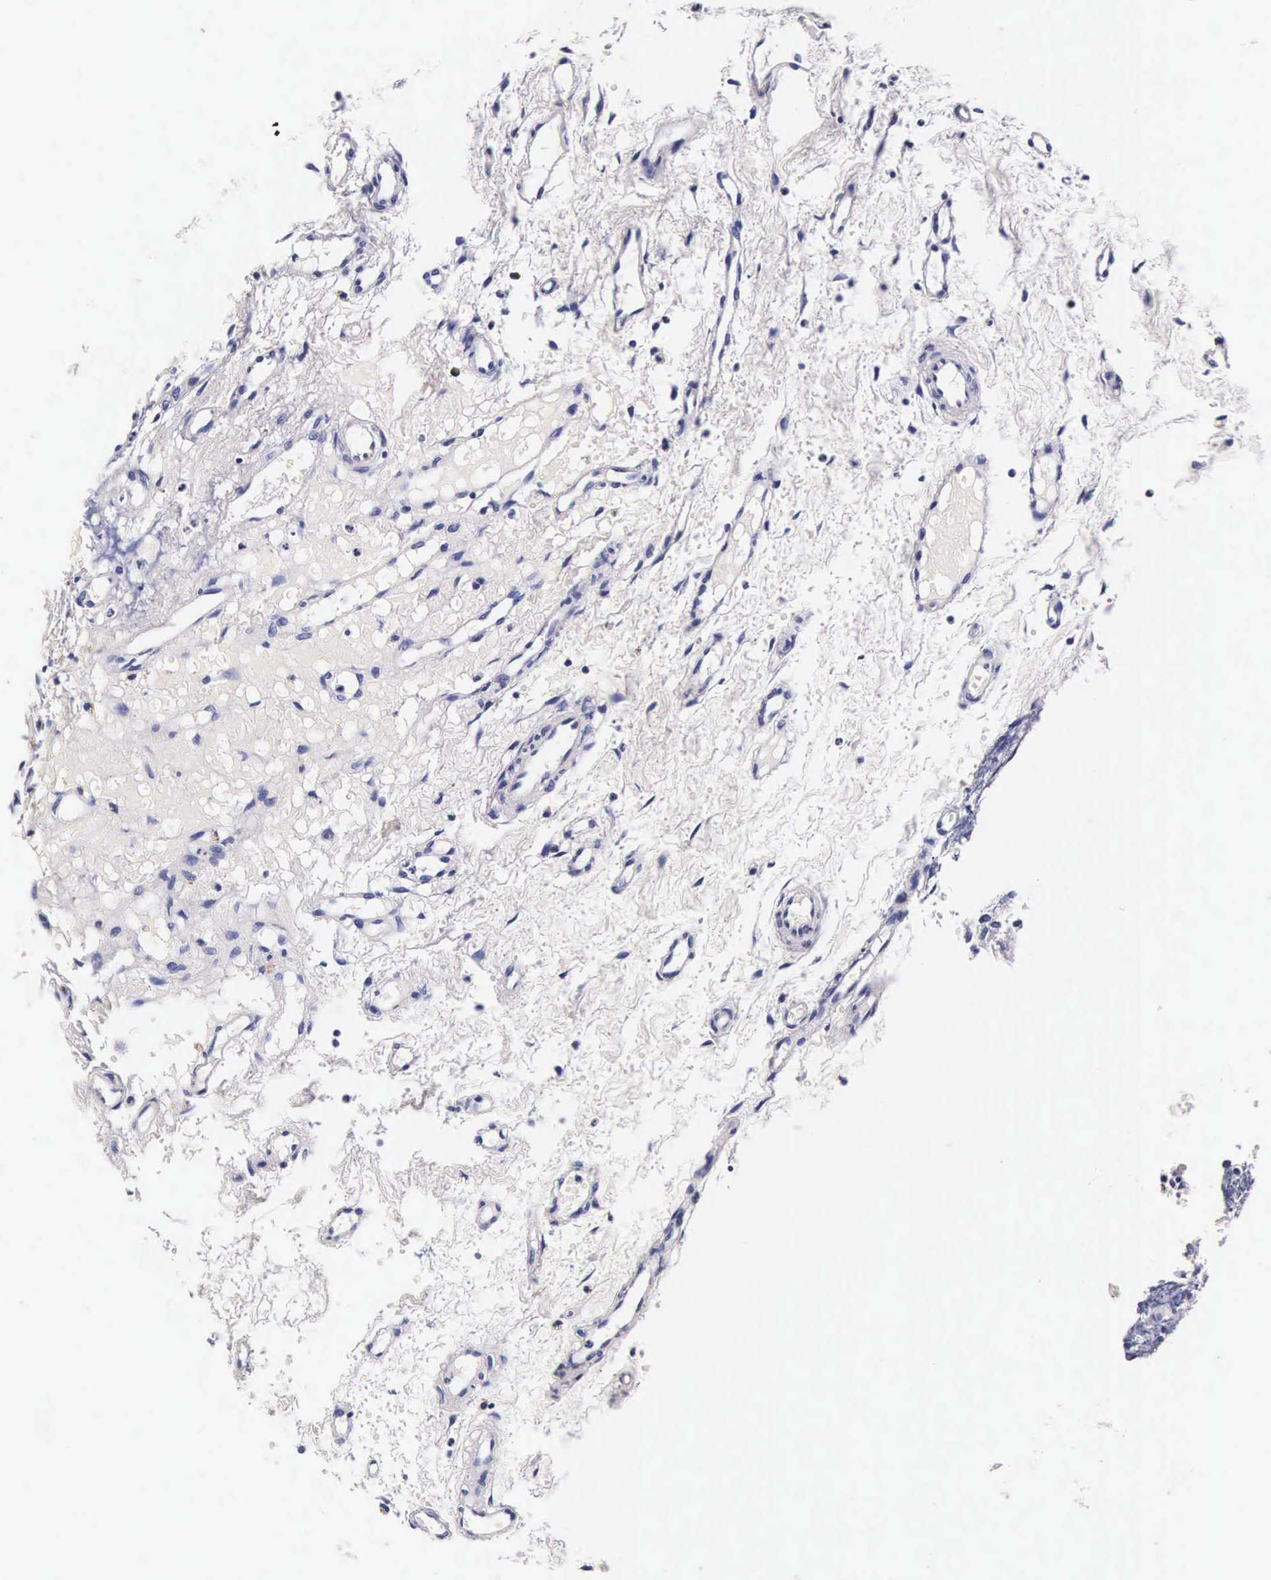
{"staining": {"intensity": "negative", "quantity": "none", "location": "none"}, "tissue": "glioma", "cell_type": "Tumor cells", "image_type": "cancer", "snomed": [{"axis": "morphology", "description": "Glioma, malignant, High grade"}, {"axis": "topography", "description": "Brain"}], "caption": "An immunohistochemistry histopathology image of high-grade glioma (malignant) is shown. There is no staining in tumor cells of high-grade glioma (malignant).", "gene": "CTSB", "patient": {"sex": "male", "age": 77}}